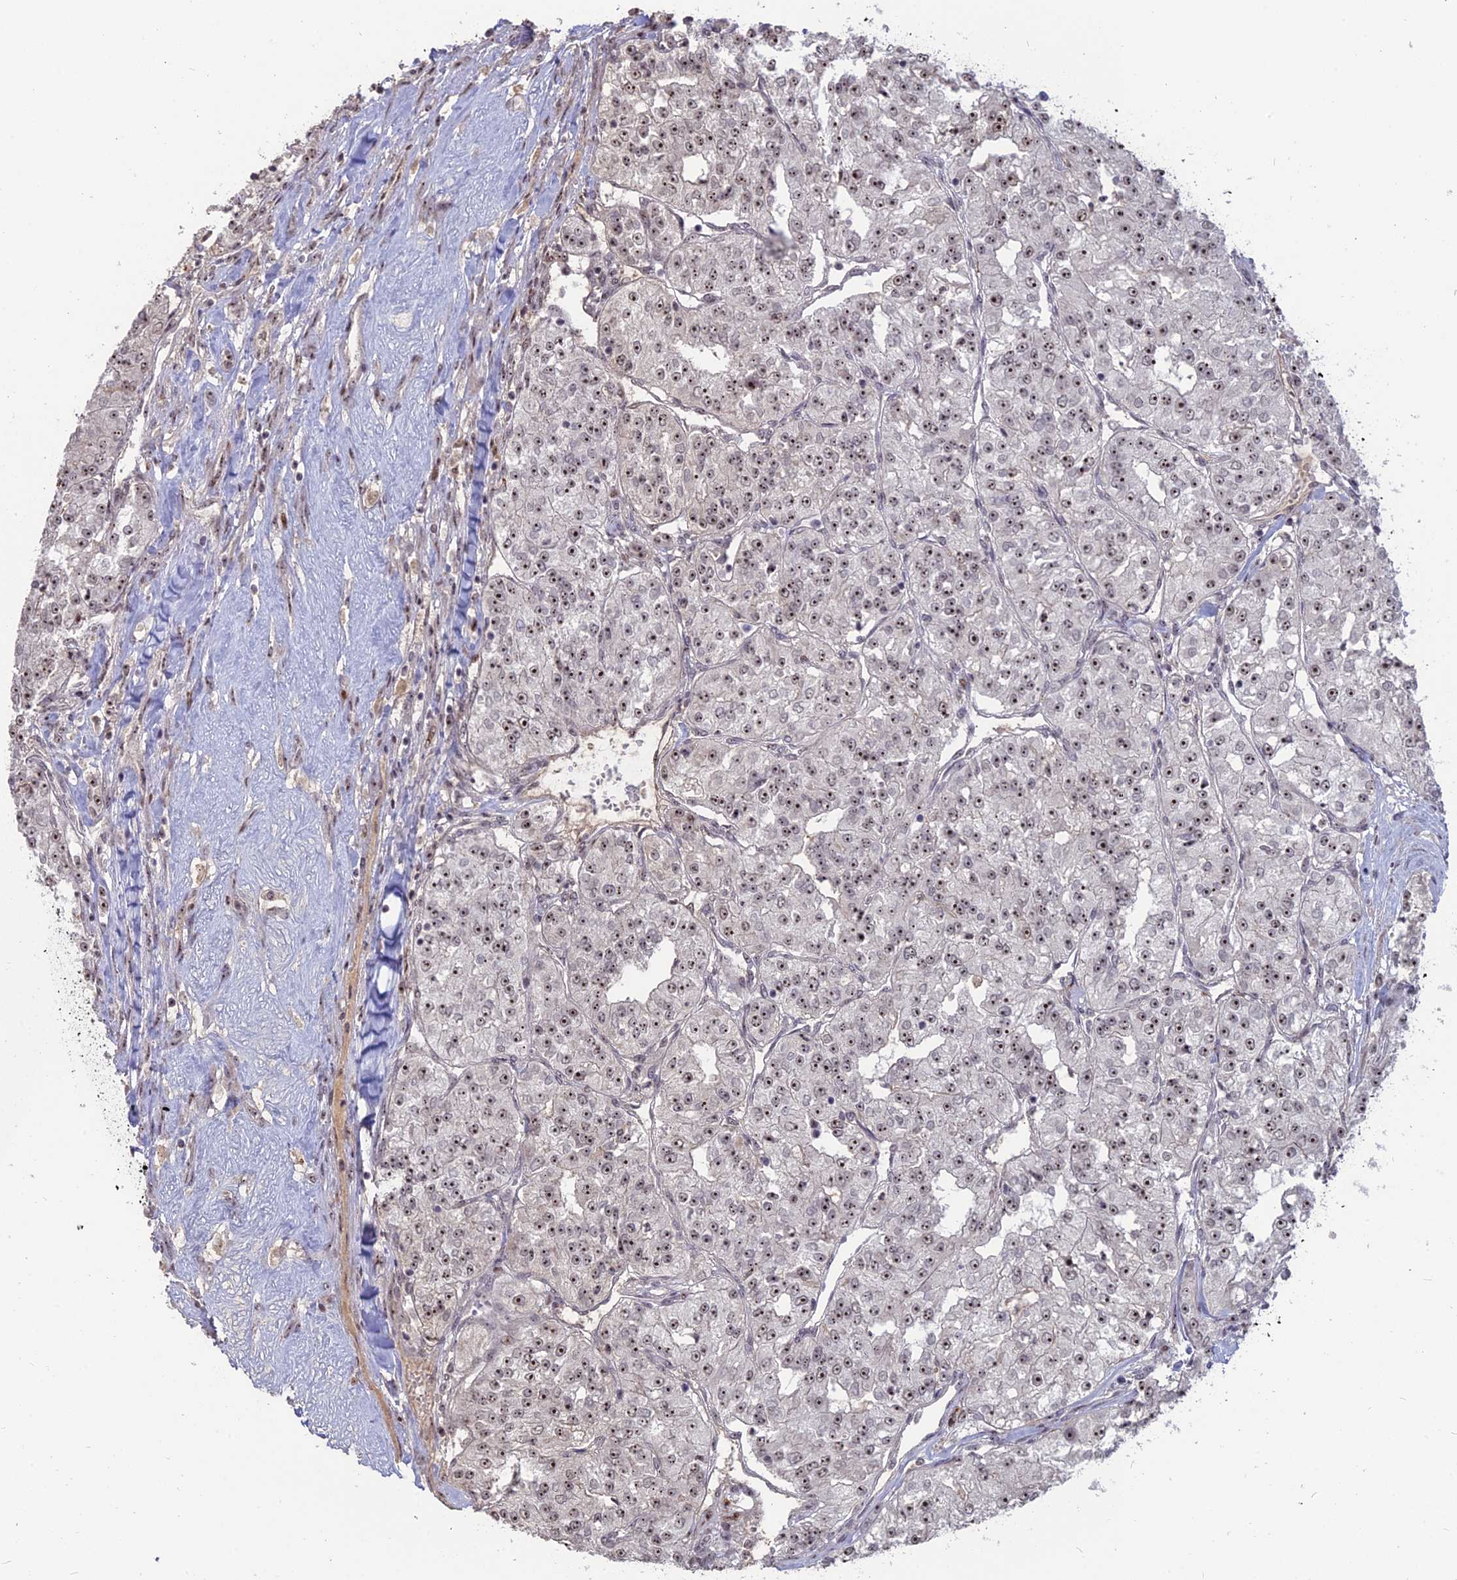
{"staining": {"intensity": "strong", "quantity": ">75%", "location": "nuclear"}, "tissue": "renal cancer", "cell_type": "Tumor cells", "image_type": "cancer", "snomed": [{"axis": "morphology", "description": "Adenocarcinoma, NOS"}, {"axis": "topography", "description": "Kidney"}], "caption": "High-magnification brightfield microscopy of renal cancer (adenocarcinoma) stained with DAB (3,3'-diaminobenzidine) (brown) and counterstained with hematoxylin (blue). tumor cells exhibit strong nuclear expression is appreciated in about>75% of cells.", "gene": "FAM131A", "patient": {"sex": "female", "age": 63}}